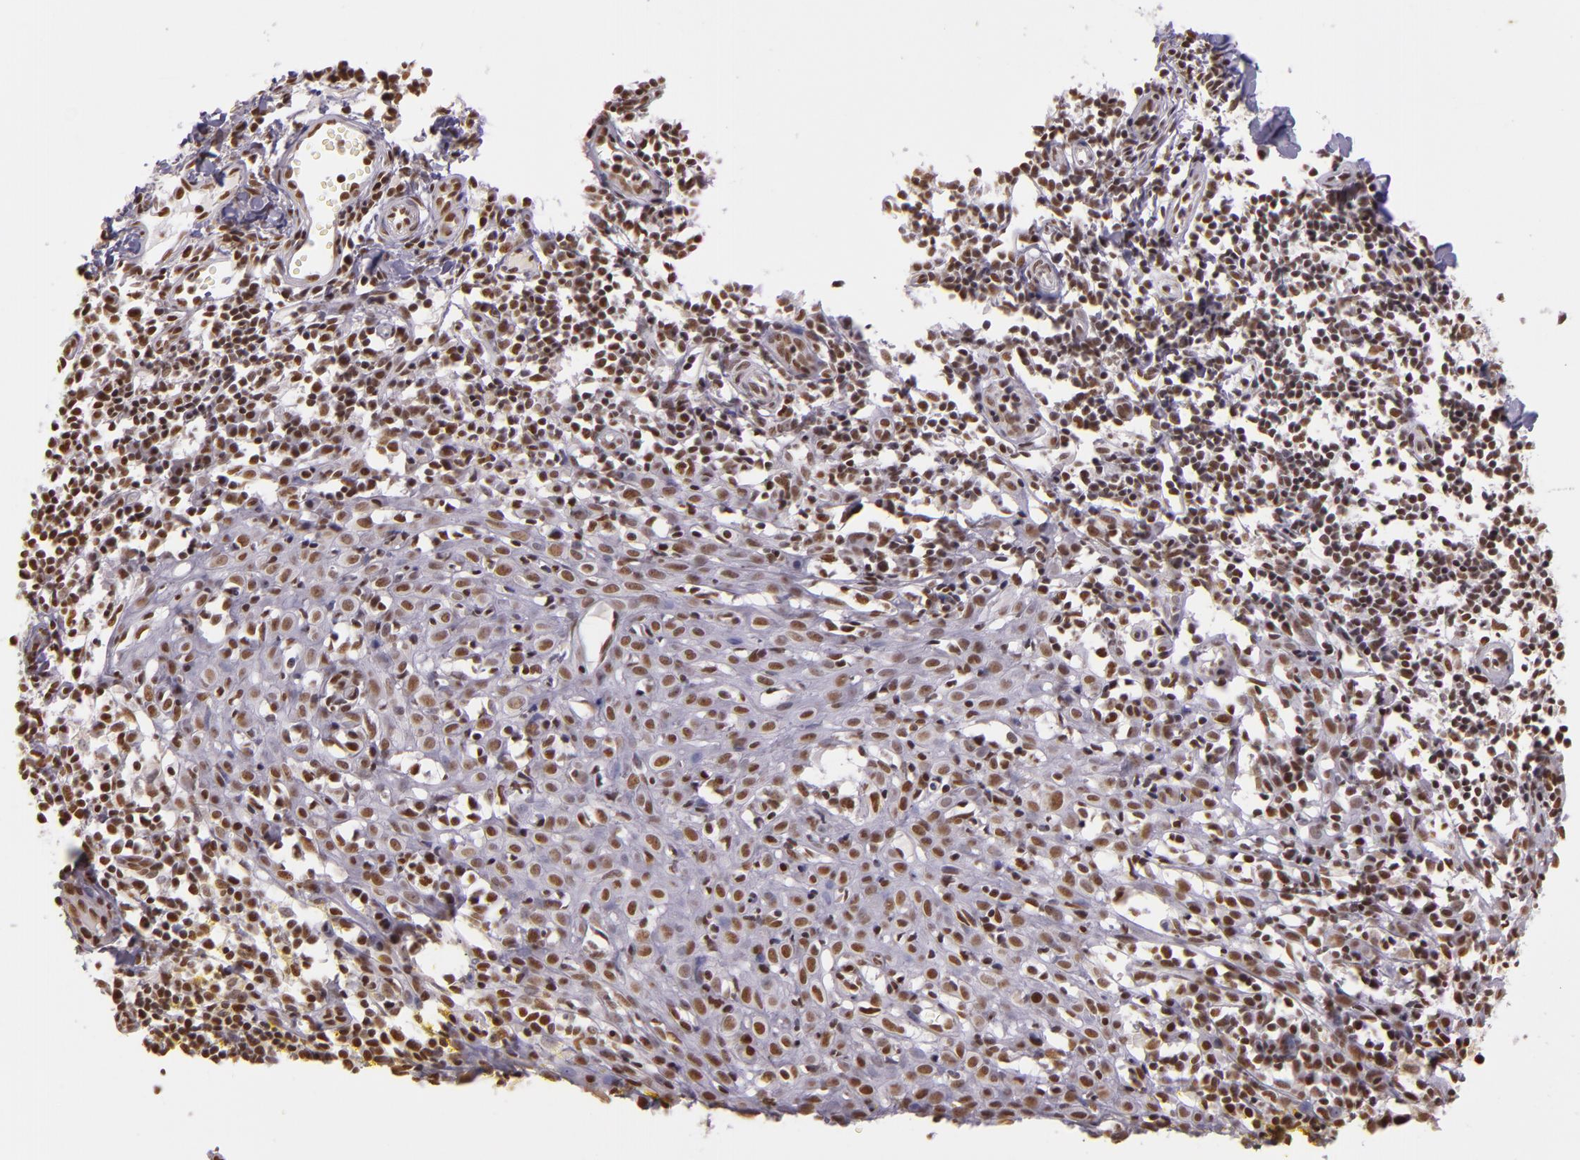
{"staining": {"intensity": "moderate", "quantity": ">75%", "location": "nuclear"}, "tissue": "melanoma", "cell_type": "Tumor cells", "image_type": "cancer", "snomed": [{"axis": "morphology", "description": "Malignant melanoma, NOS"}, {"axis": "topography", "description": "Skin"}], "caption": "This photomicrograph reveals melanoma stained with immunohistochemistry (IHC) to label a protein in brown. The nuclear of tumor cells show moderate positivity for the protein. Nuclei are counter-stained blue.", "gene": "USF1", "patient": {"sex": "female", "age": 52}}